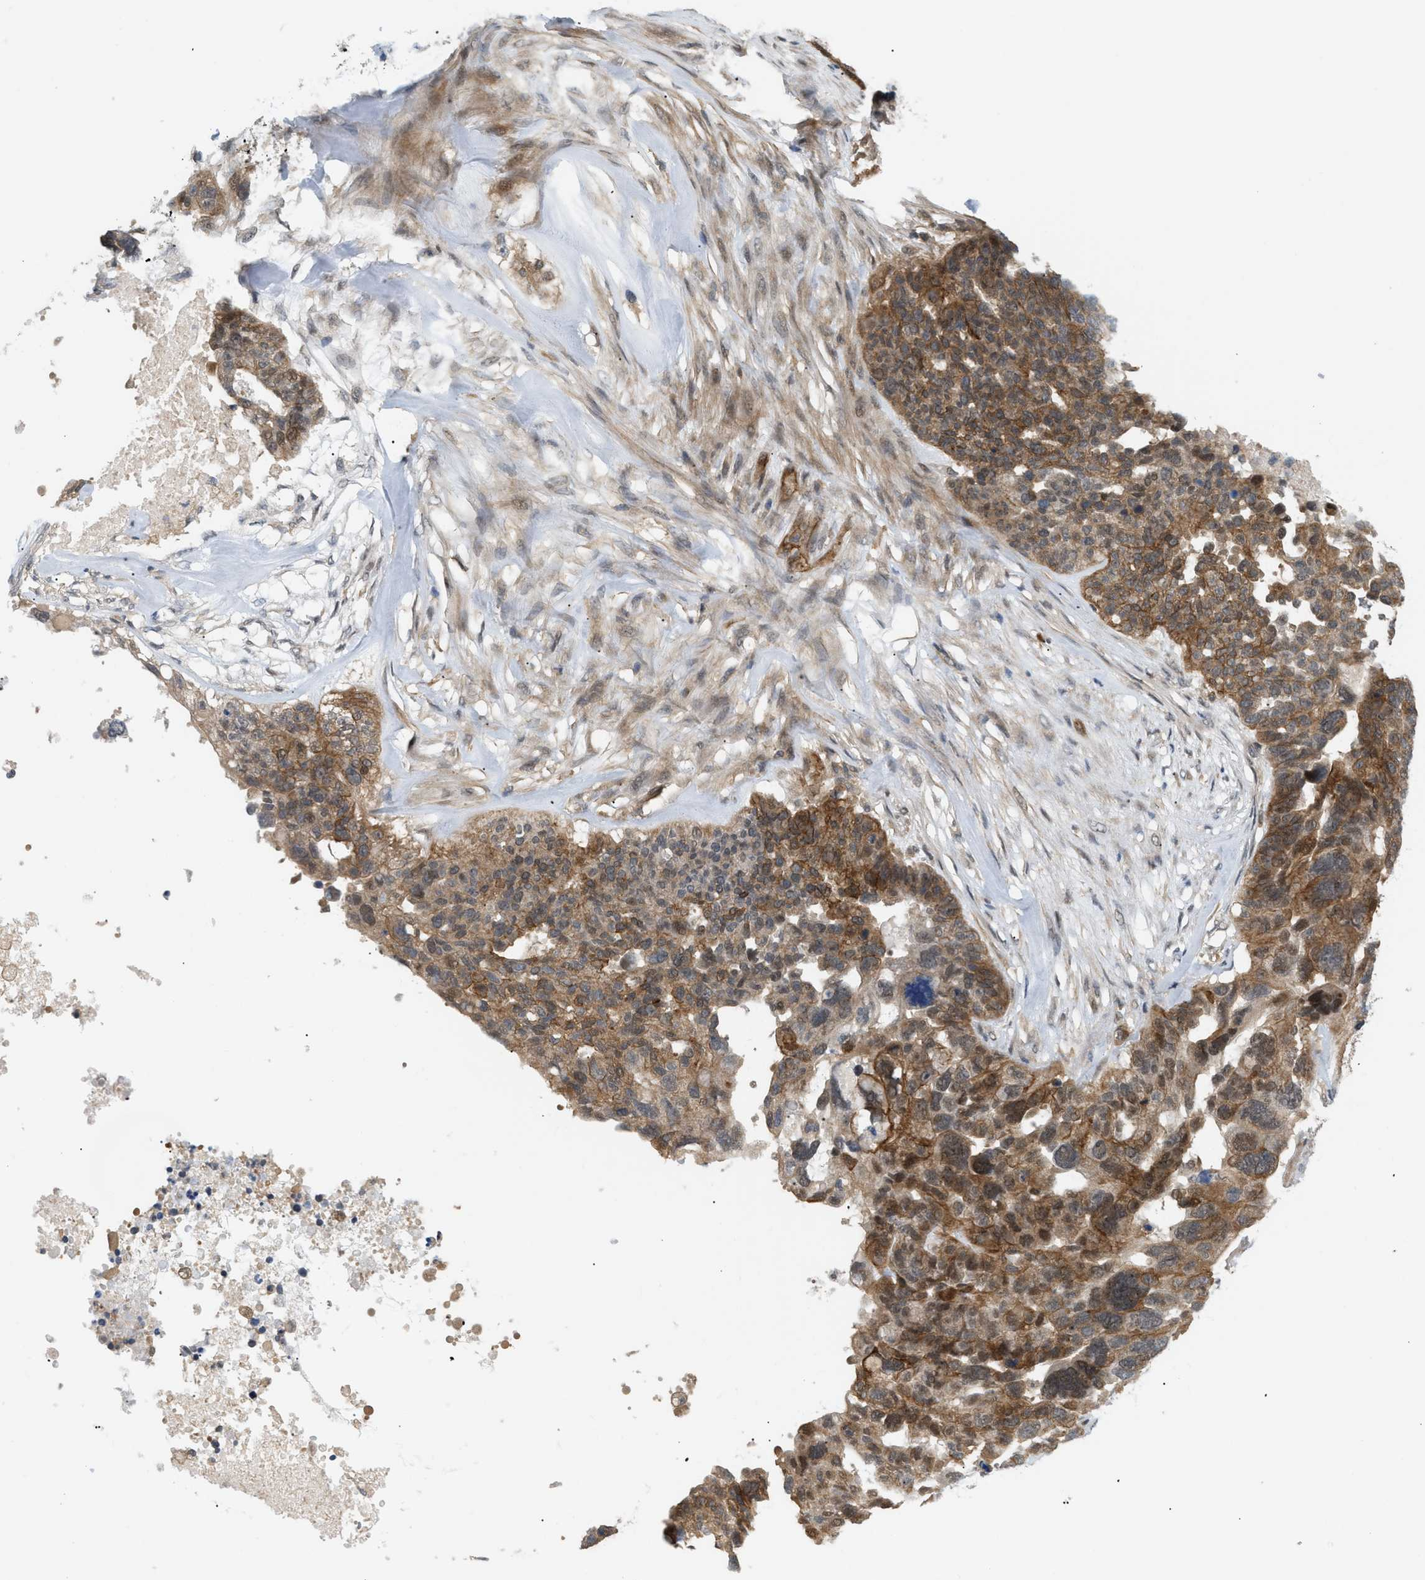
{"staining": {"intensity": "moderate", "quantity": ">75%", "location": "cytoplasmic/membranous,nuclear"}, "tissue": "ovarian cancer", "cell_type": "Tumor cells", "image_type": "cancer", "snomed": [{"axis": "morphology", "description": "Cystadenocarcinoma, serous, NOS"}, {"axis": "topography", "description": "Ovary"}], "caption": "IHC of human ovarian cancer shows medium levels of moderate cytoplasmic/membranous and nuclear staining in approximately >75% of tumor cells.", "gene": "PALMD", "patient": {"sex": "female", "age": 59}}